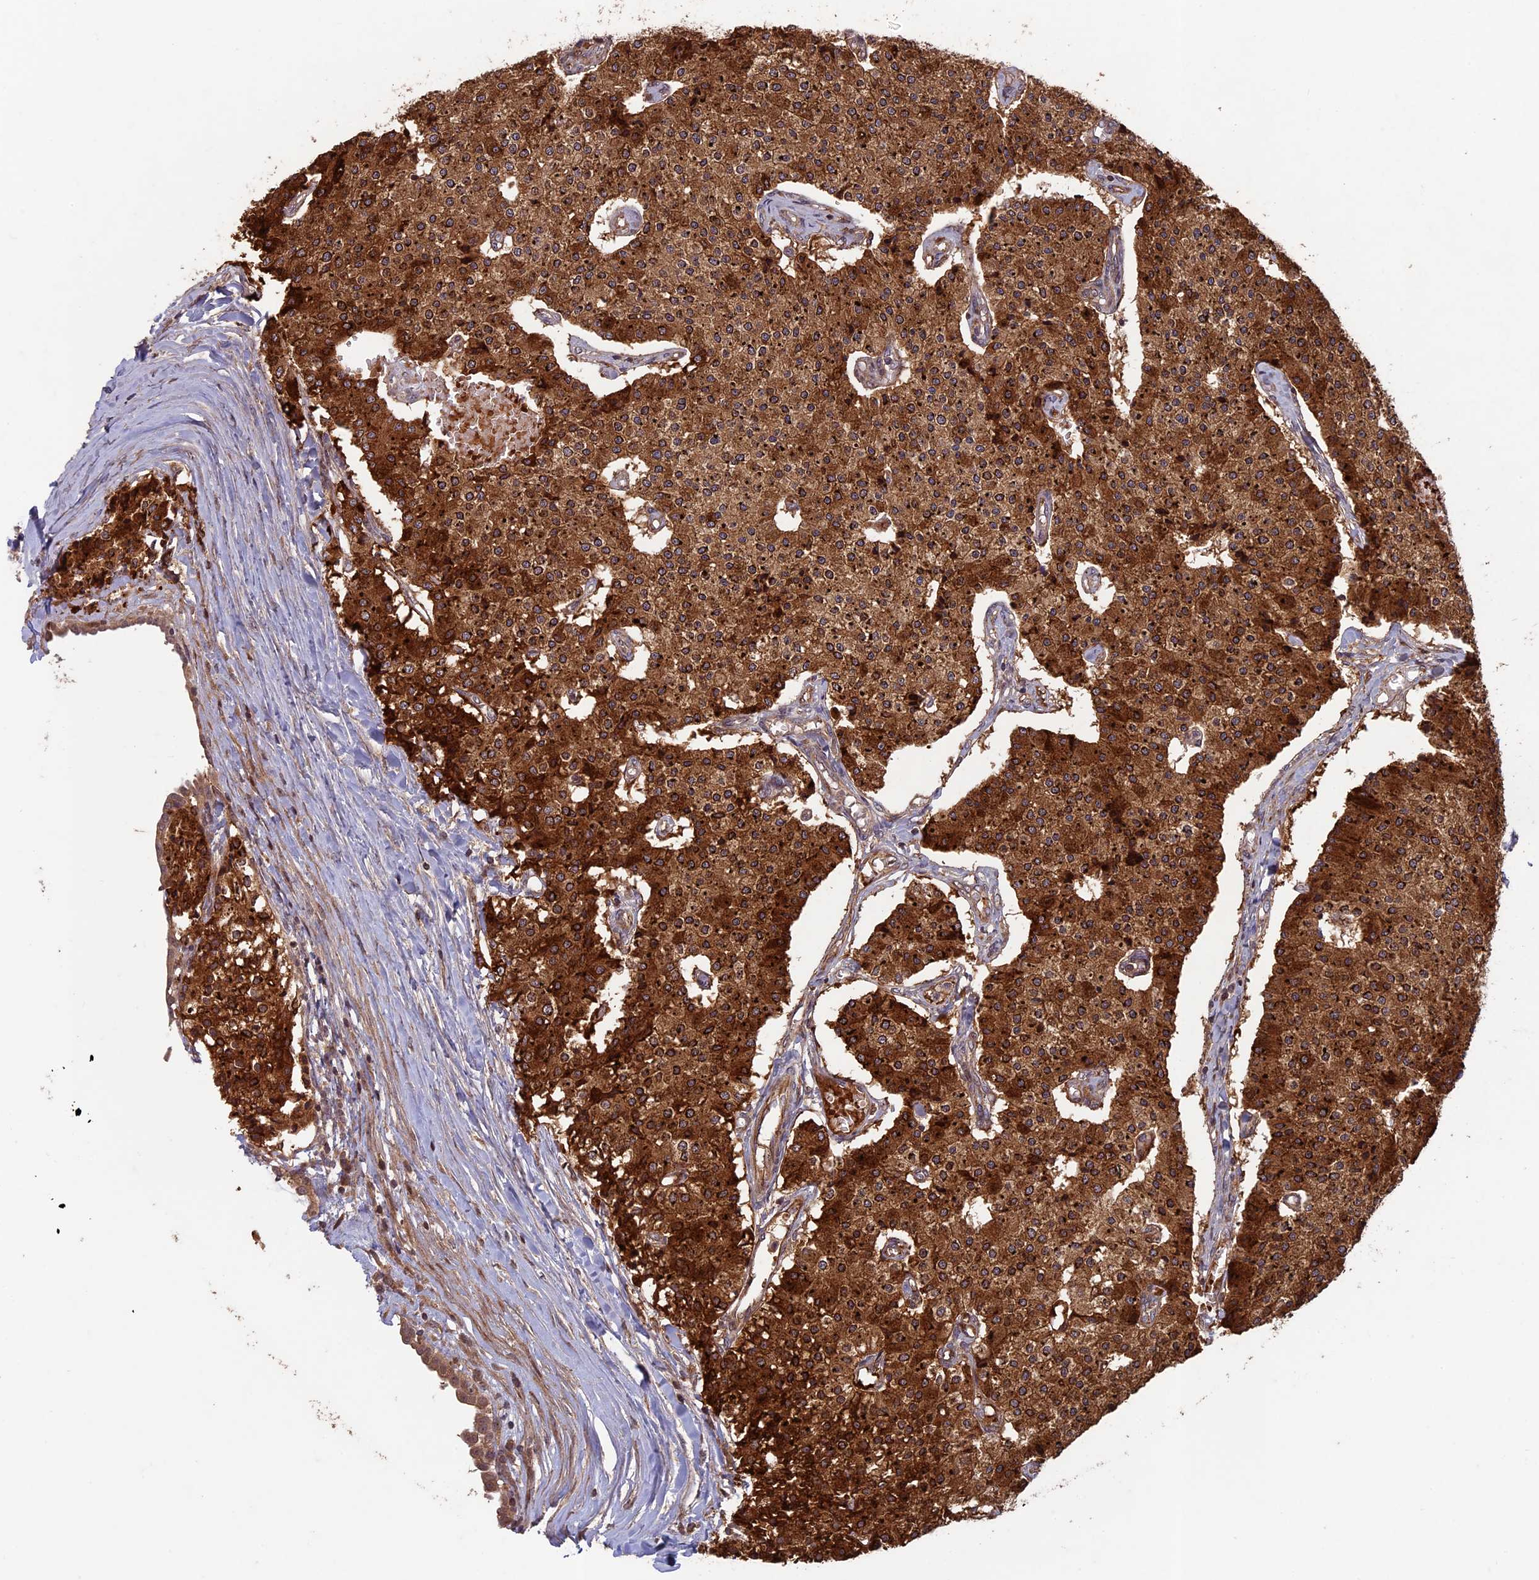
{"staining": {"intensity": "strong", "quantity": ">75%", "location": "cytoplasmic/membranous"}, "tissue": "carcinoid", "cell_type": "Tumor cells", "image_type": "cancer", "snomed": [{"axis": "morphology", "description": "Carcinoid, malignant, NOS"}, {"axis": "topography", "description": "Colon"}], "caption": "Human malignant carcinoid stained with a brown dye demonstrates strong cytoplasmic/membranous positive positivity in approximately >75% of tumor cells.", "gene": "RCCD1", "patient": {"sex": "female", "age": 52}}